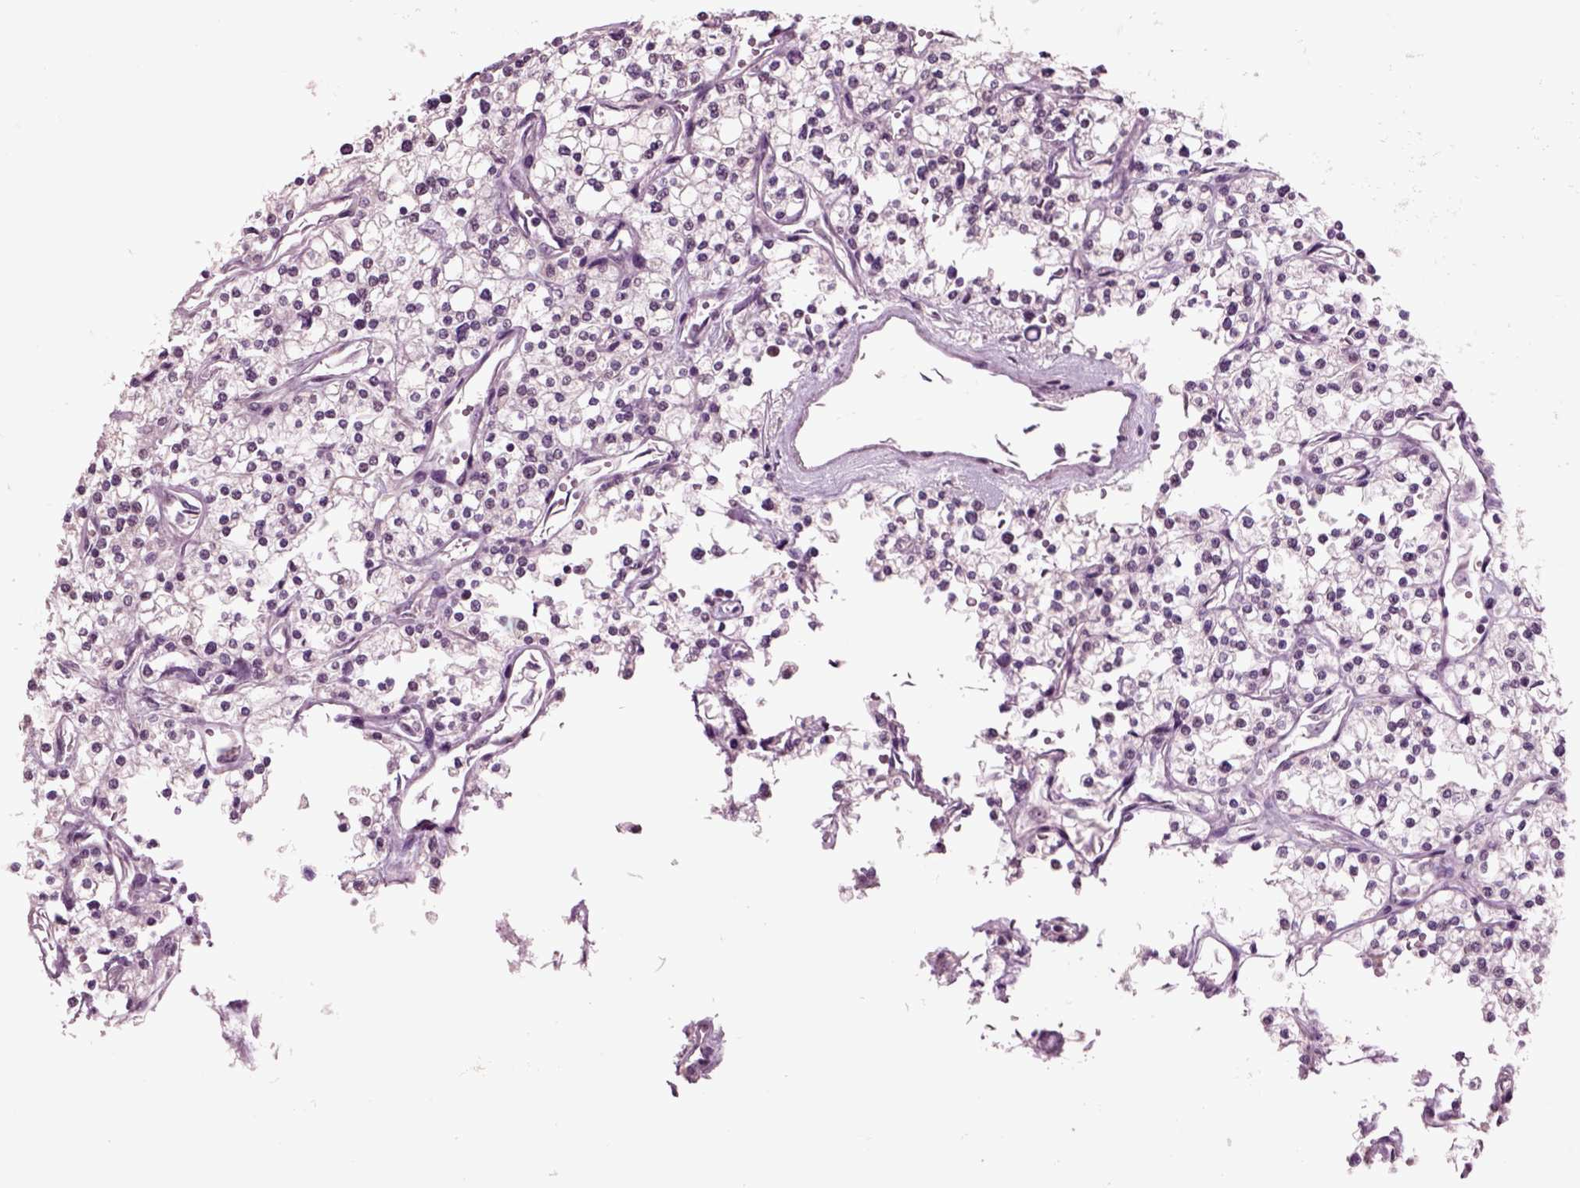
{"staining": {"intensity": "negative", "quantity": "none", "location": "none"}, "tissue": "renal cancer", "cell_type": "Tumor cells", "image_type": "cancer", "snomed": [{"axis": "morphology", "description": "Adenocarcinoma, NOS"}, {"axis": "topography", "description": "Kidney"}], "caption": "Renal adenocarcinoma was stained to show a protein in brown. There is no significant positivity in tumor cells.", "gene": "CHGB", "patient": {"sex": "male", "age": 80}}